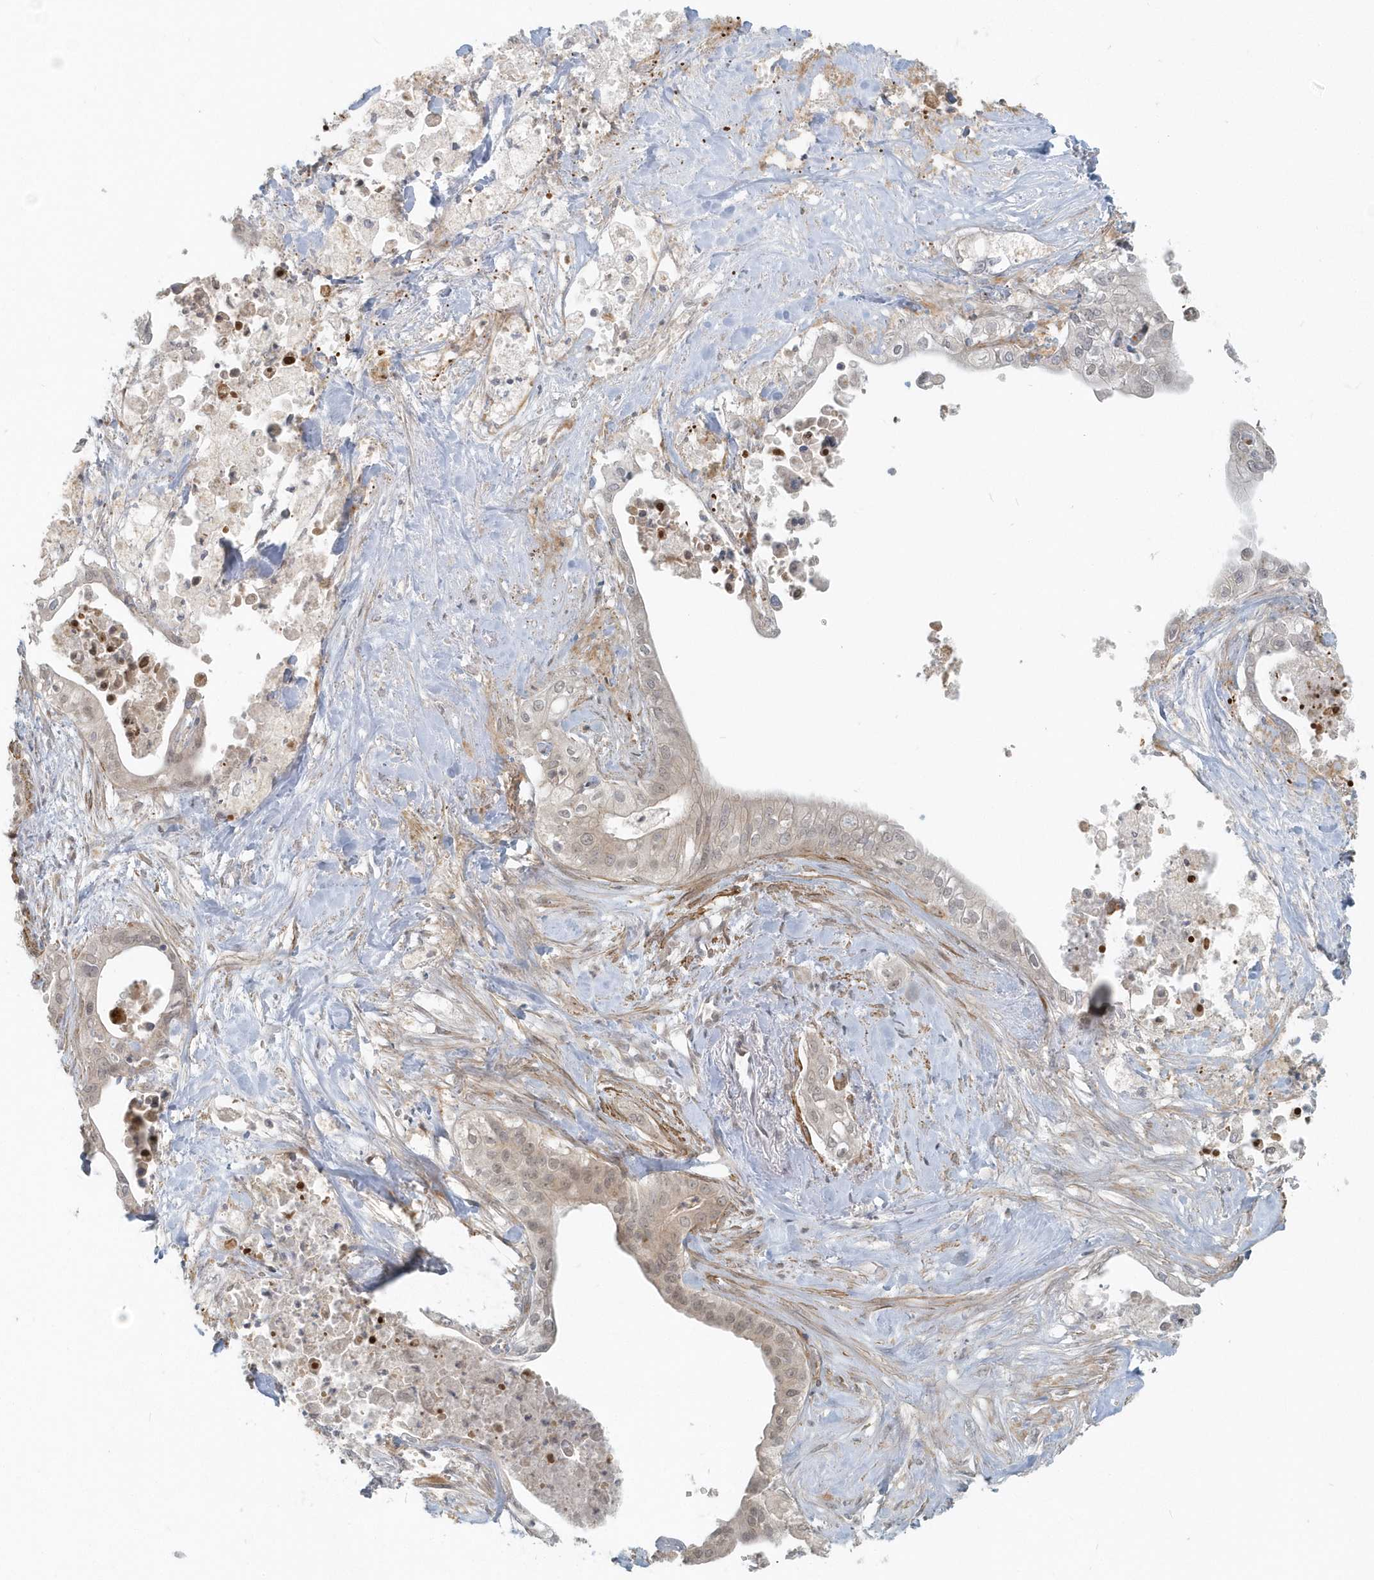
{"staining": {"intensity": "weak", "quantity": "<25%", "location": "nuclear"}, "tissue": "pancreatic cancer", "cell_type": "Tumor cells", "image_type": "cancer", "snomed": [{"axis": "morphology", "description": "Adenocarcinoma, NOS"}, {"axis": "topography", "description": "Pancreas"}], "caption": "Tumor cells show no significant staining in adenocarcinoma (pancreatic).", "gene": "NAPB", "patient": {"sex": "female", "age": 78}}